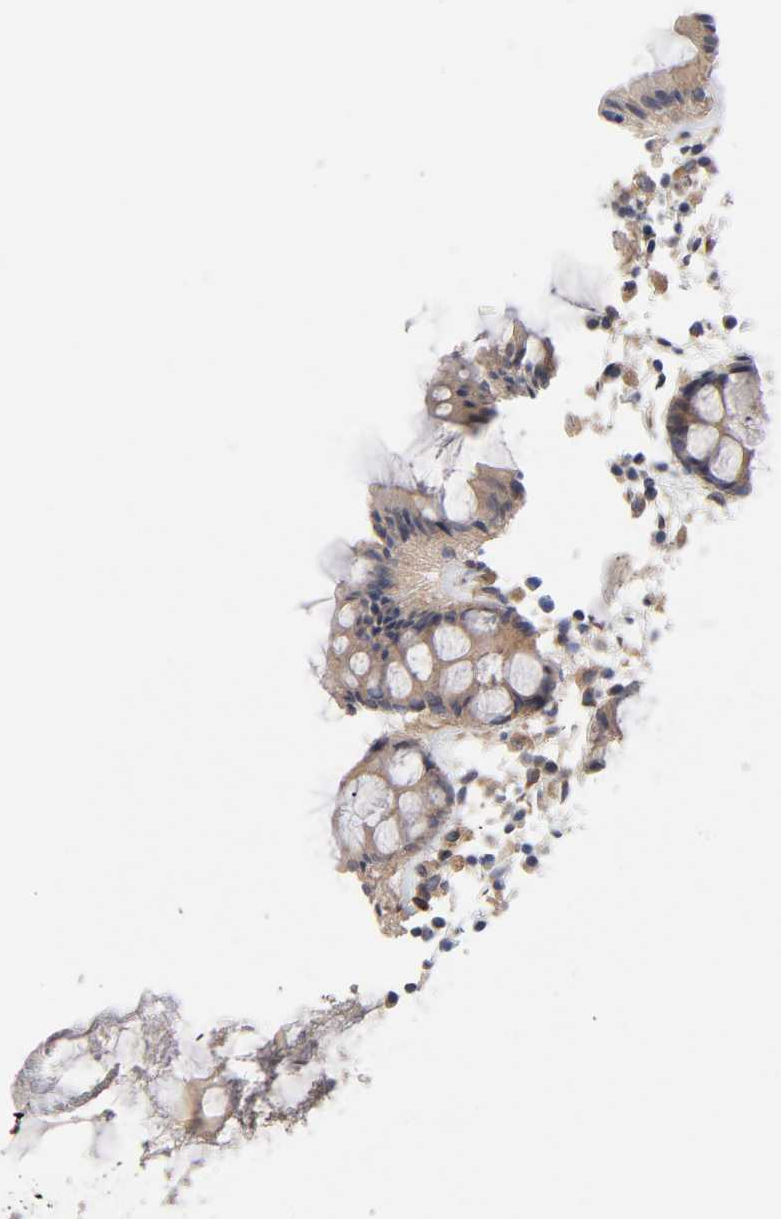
{"staining": {"intensity": "weak", "quantity": ">75%", "location": "cytoplasmic/membranous"}, "tissue": "rectum", "cell_type": "Glandular cells", "image_type": "normal", "snomed": [{"axis": "morphology", "description": "Normal tissue, NOS"}, {"axis": "topography", "description": "Rectum"}], "caption": "Glandular cells demonstrate low levels of weak cytoplasmic/membranous positivity in approximately >75% of cells in unremarkable rectum. (DAB (3,3'-diaminobenzidine) = brown stain, brightfield microscopy at high magnification).", "gene": "RAB13", "patient": {"sex": "female", "age": 66}}